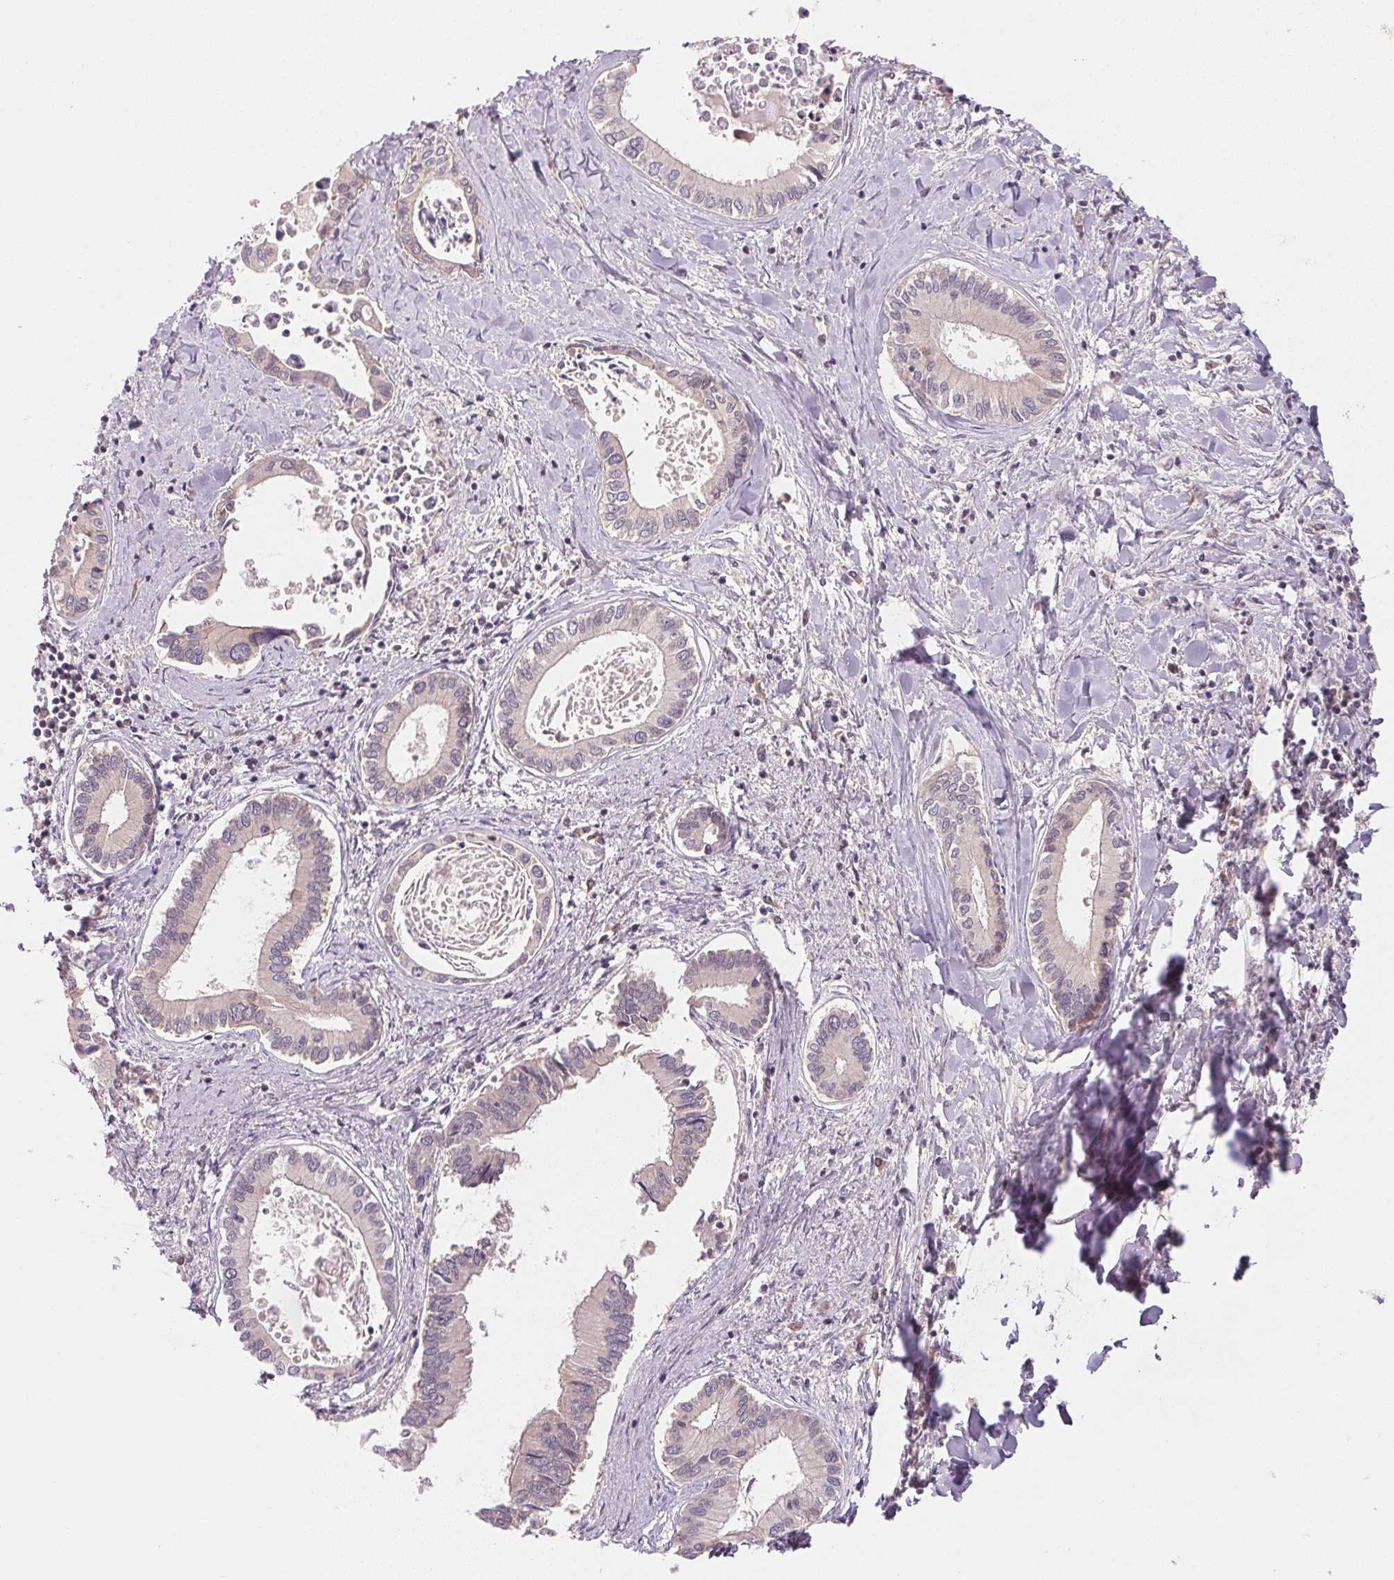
{"staining": {"intensity": "negative", "quantity": "none", "location": "none"}, "tissue": "liver cancer", "cell_type": "Tumor cells", "image_type": "cancer", "snomed": [{"axis": "morphology", "description": "Cholangiocarcinoma"}, {"axis": "topography", "description": "Liver"}], "caption": "Tumor cells are negative for protein expression in human liver cancer (cholangiocarcinoma).", "gene": "BNIP5", "patient": {"sex": "male", "age": 66}}